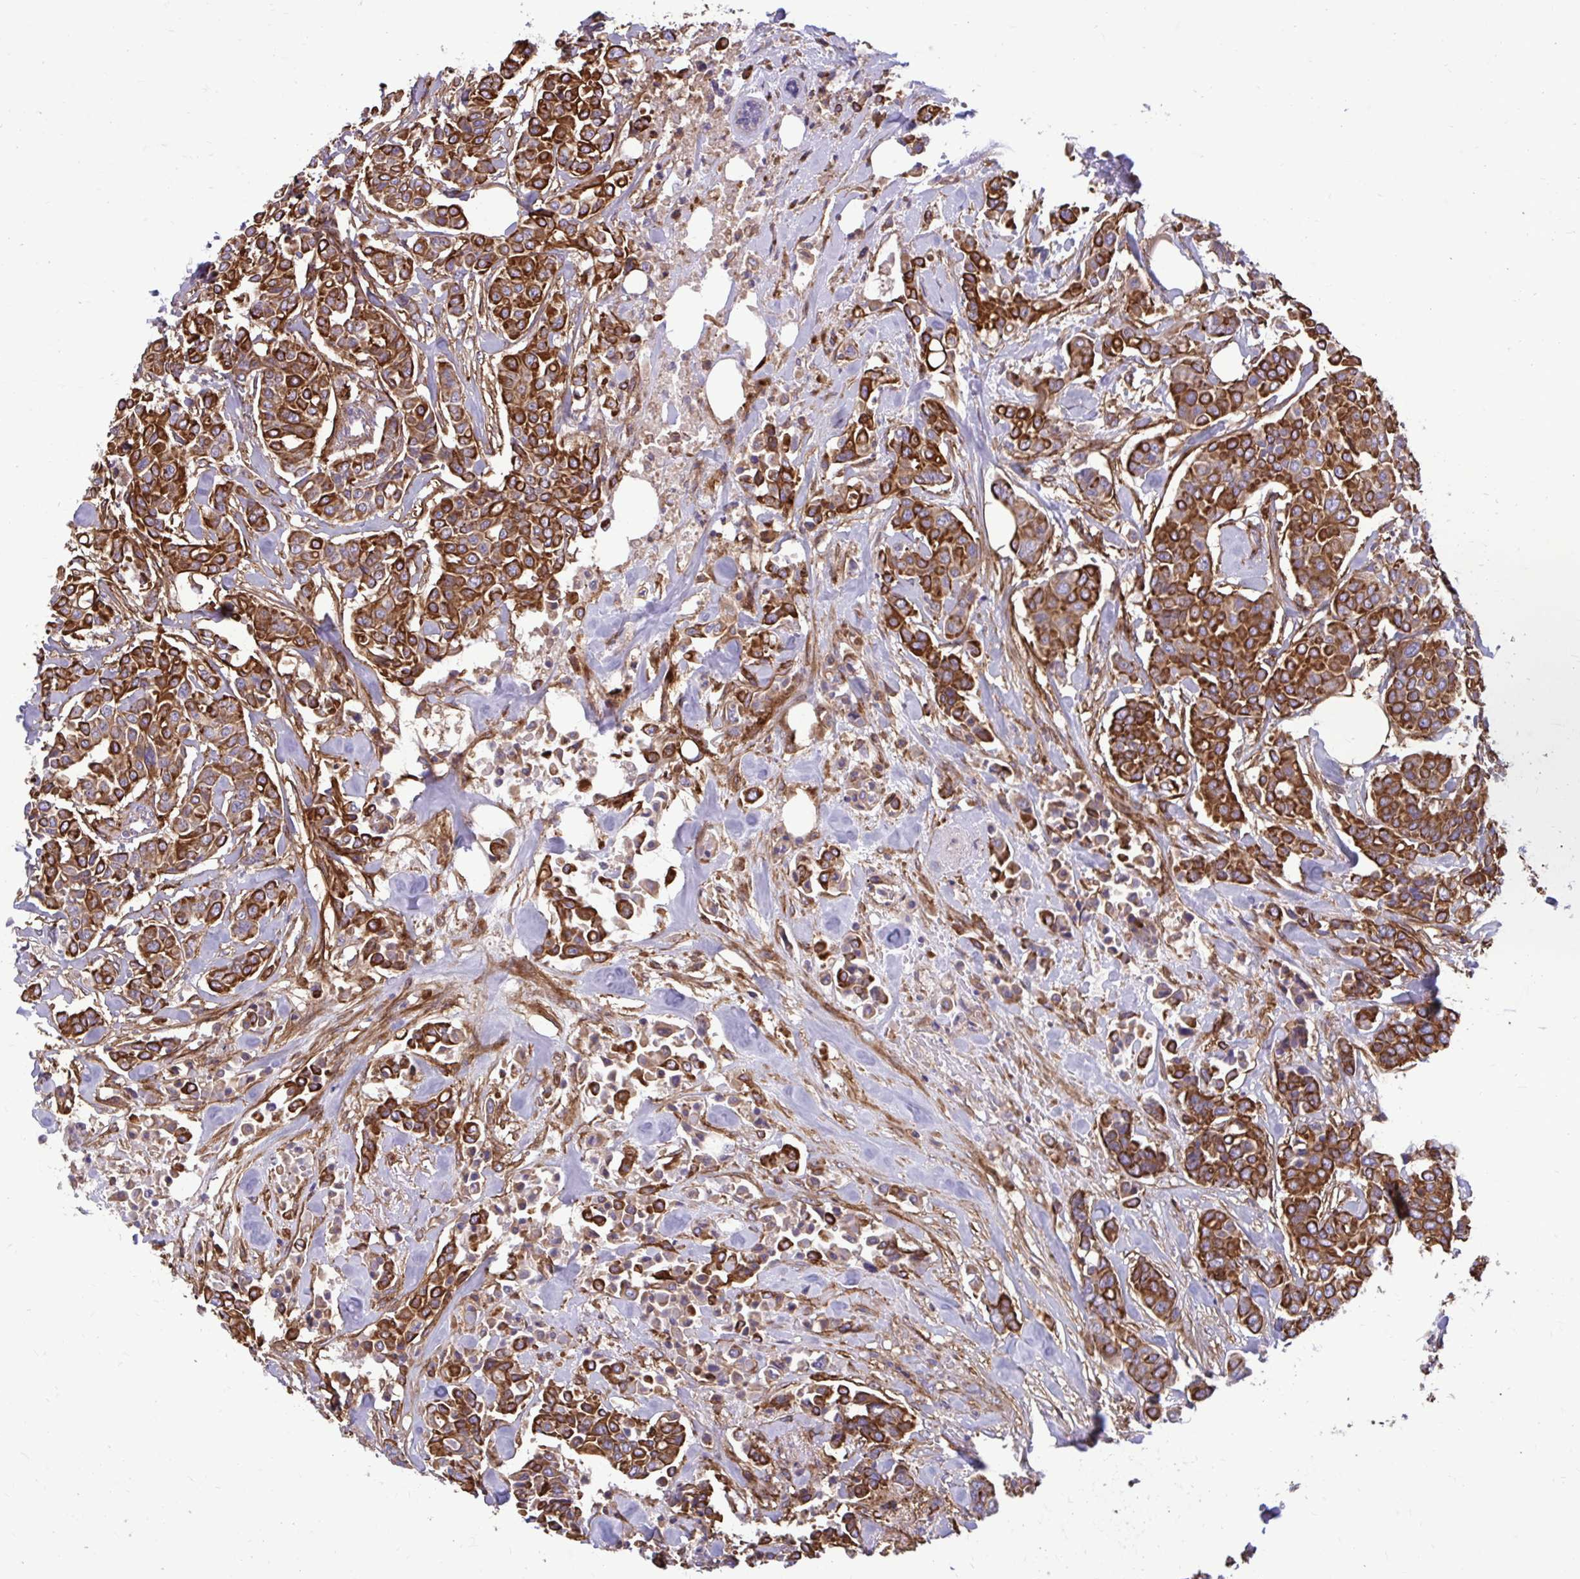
{"staining": {"intensity": "strong", "quantity": ">75%", "location": "cytoplasmic/membranous"}, "tissue": "breast cancer", "cell_type": "Tumor cells", "image_type": "cancer", "snomed": [{"axis": "morphology", "description": "Lobular carcinoma"}, {"axis": "topography", "description": "Breast"}], "caption": "Human breast cancer (lobular carcinoma) stained with a protein marker exhibits strong staining in tumor cells.", "gene": "FAP", "patient": {"sex": "female", "age": 51}}